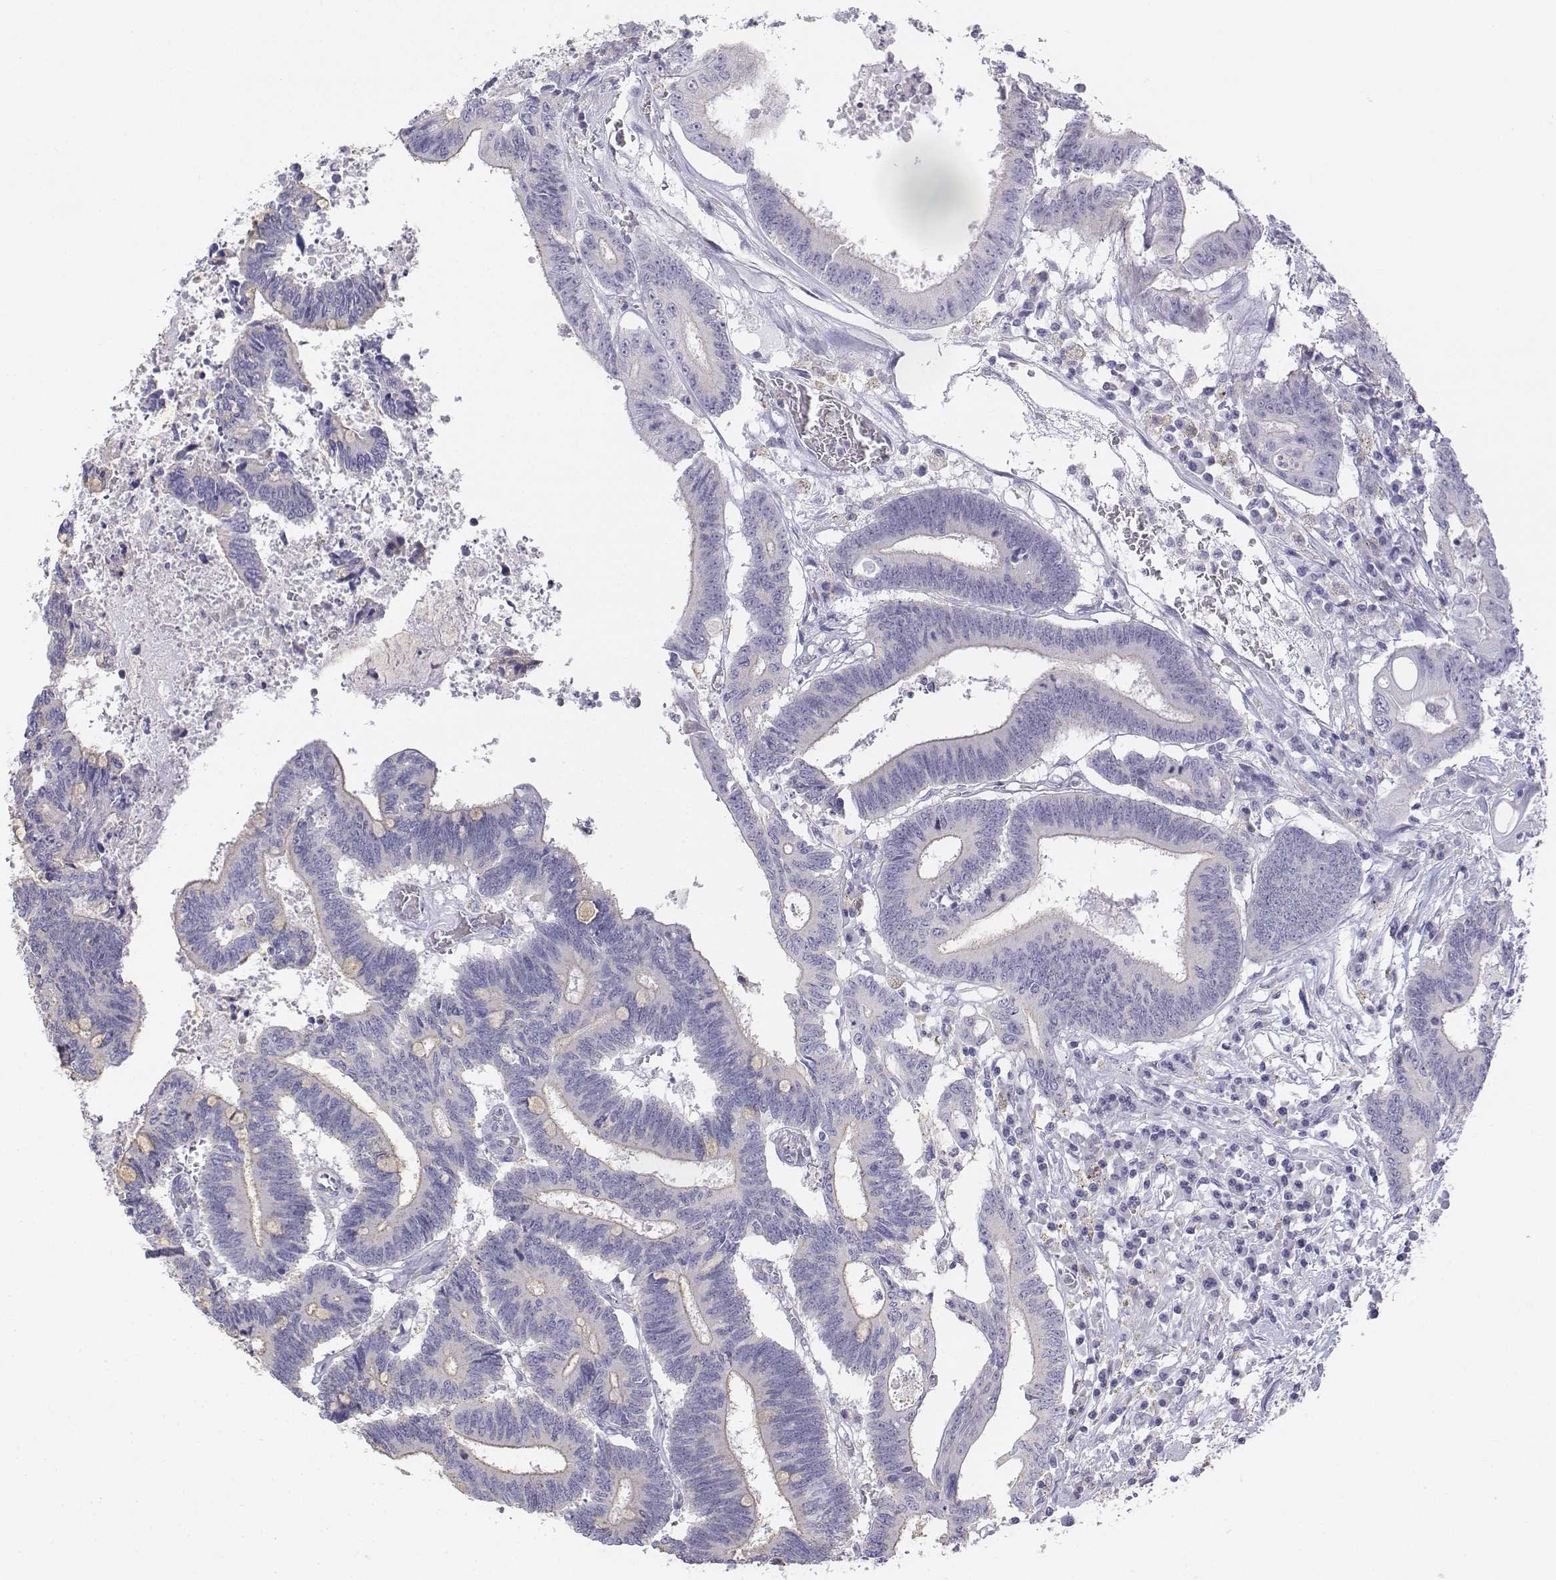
{"staining": {"intensity": "negative", "quantity": "none", "location": "none"}, "tissue": "colorectal cancer", "cell_type": "Tumor cells", "image_type": "cancer", "snomed": [{"axis": "morphology", "description": "Adenocarcinoma, NOS"}, {"axis": "topography", "description": "Rectum"}], "caption": "This is a histopathology image of immunohistochemistry (IHC) staining of colorectal cancer (adenocarcinoma), which shows no expression in tumor cells.", "gene": "LGSN", "patient": {"sex": "male", "age": 54}}